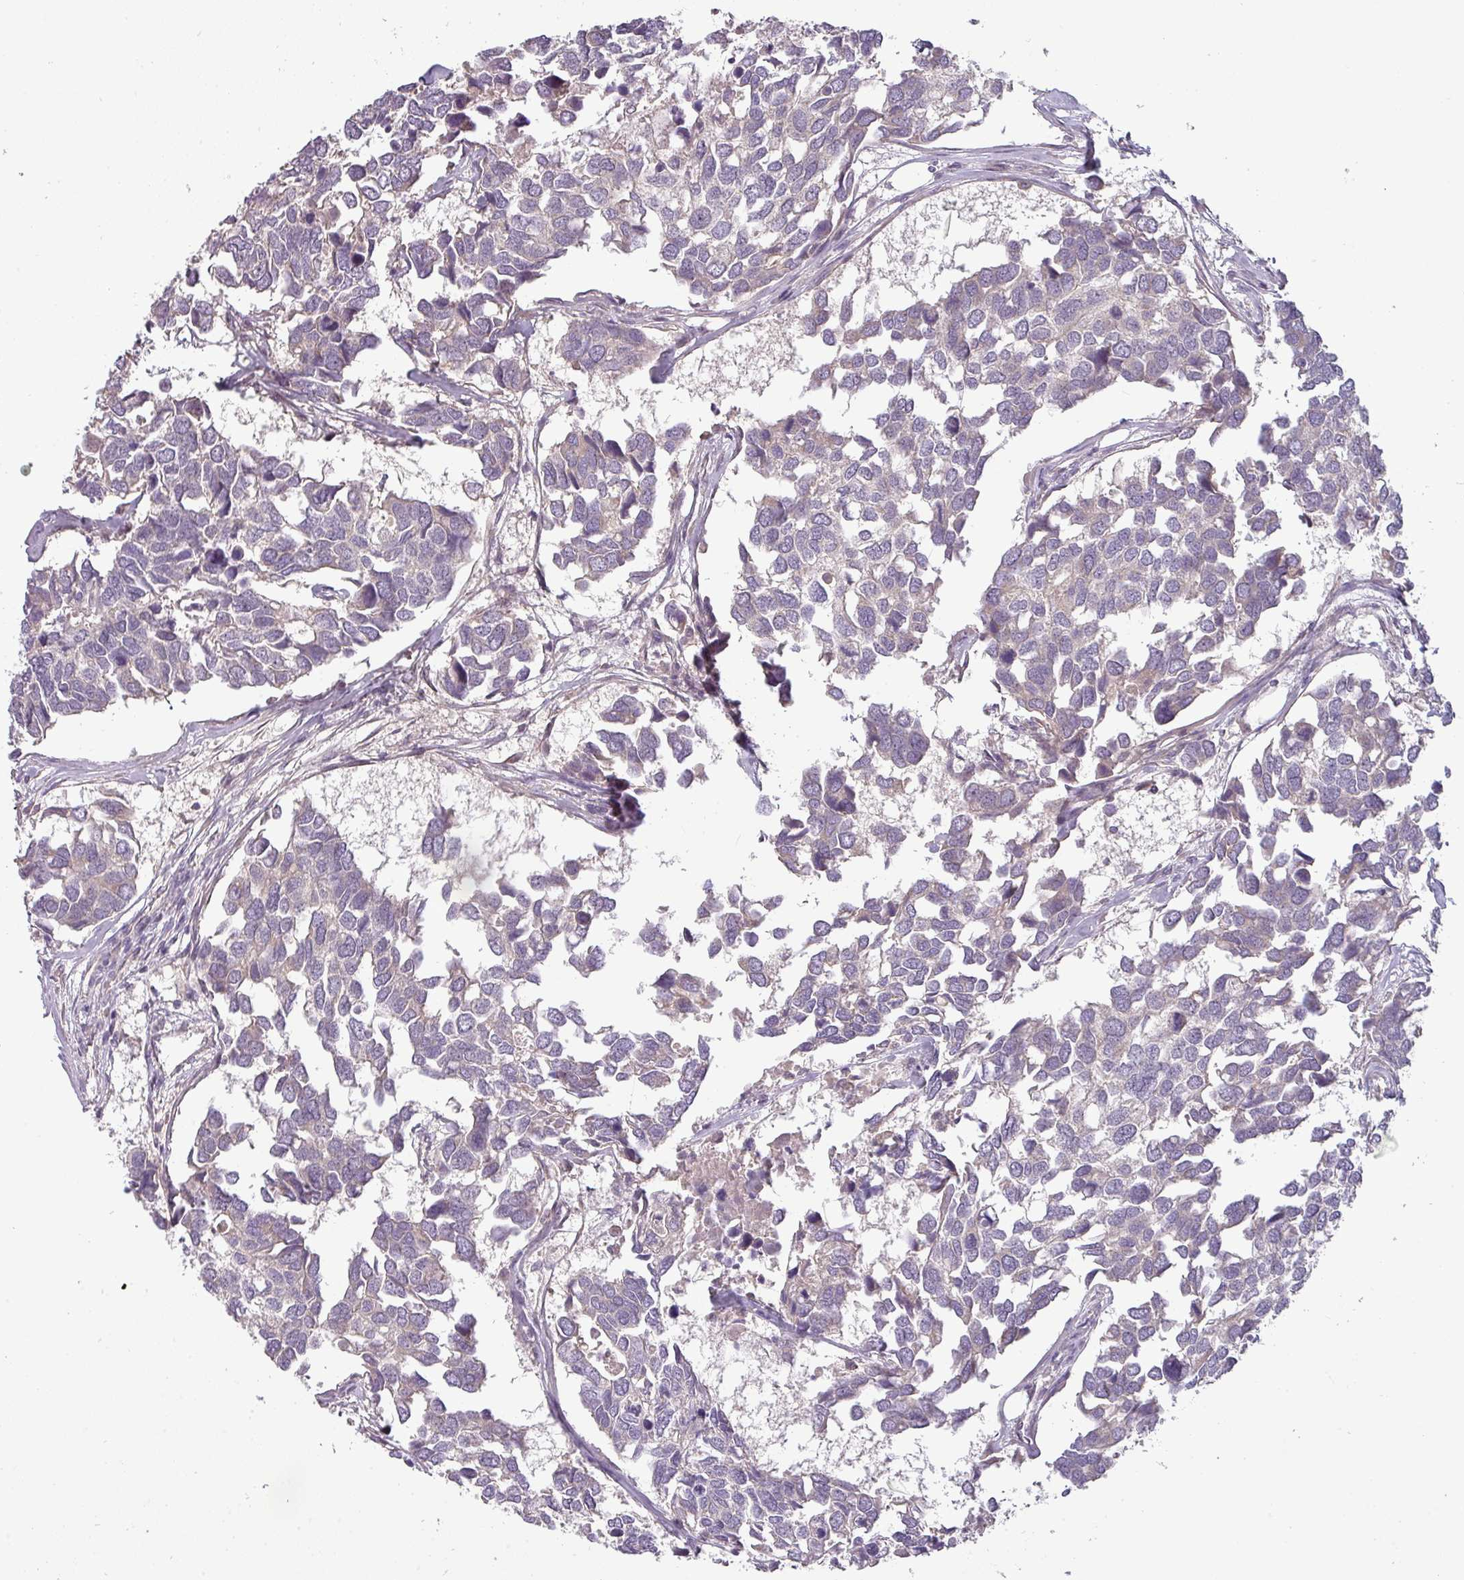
{"staining": {"intensity": "negative", "quantity": "none", "location": "none"}, "tissue": "breast cancer", "cell_type": "Tumor cells", "image_type": "cancer", "snomed": [{"axis": "morphology", "description": "Duct carcinoma"}, {"axis": "topography", "description": "Breast"}], "caption": "Immunohistochemical staining of human intraductal carcinoma (breast) demonstrates no significant positivity in tumor cells.", "gene": "NIN", "patient": {"sex": "female", "age": 83}}